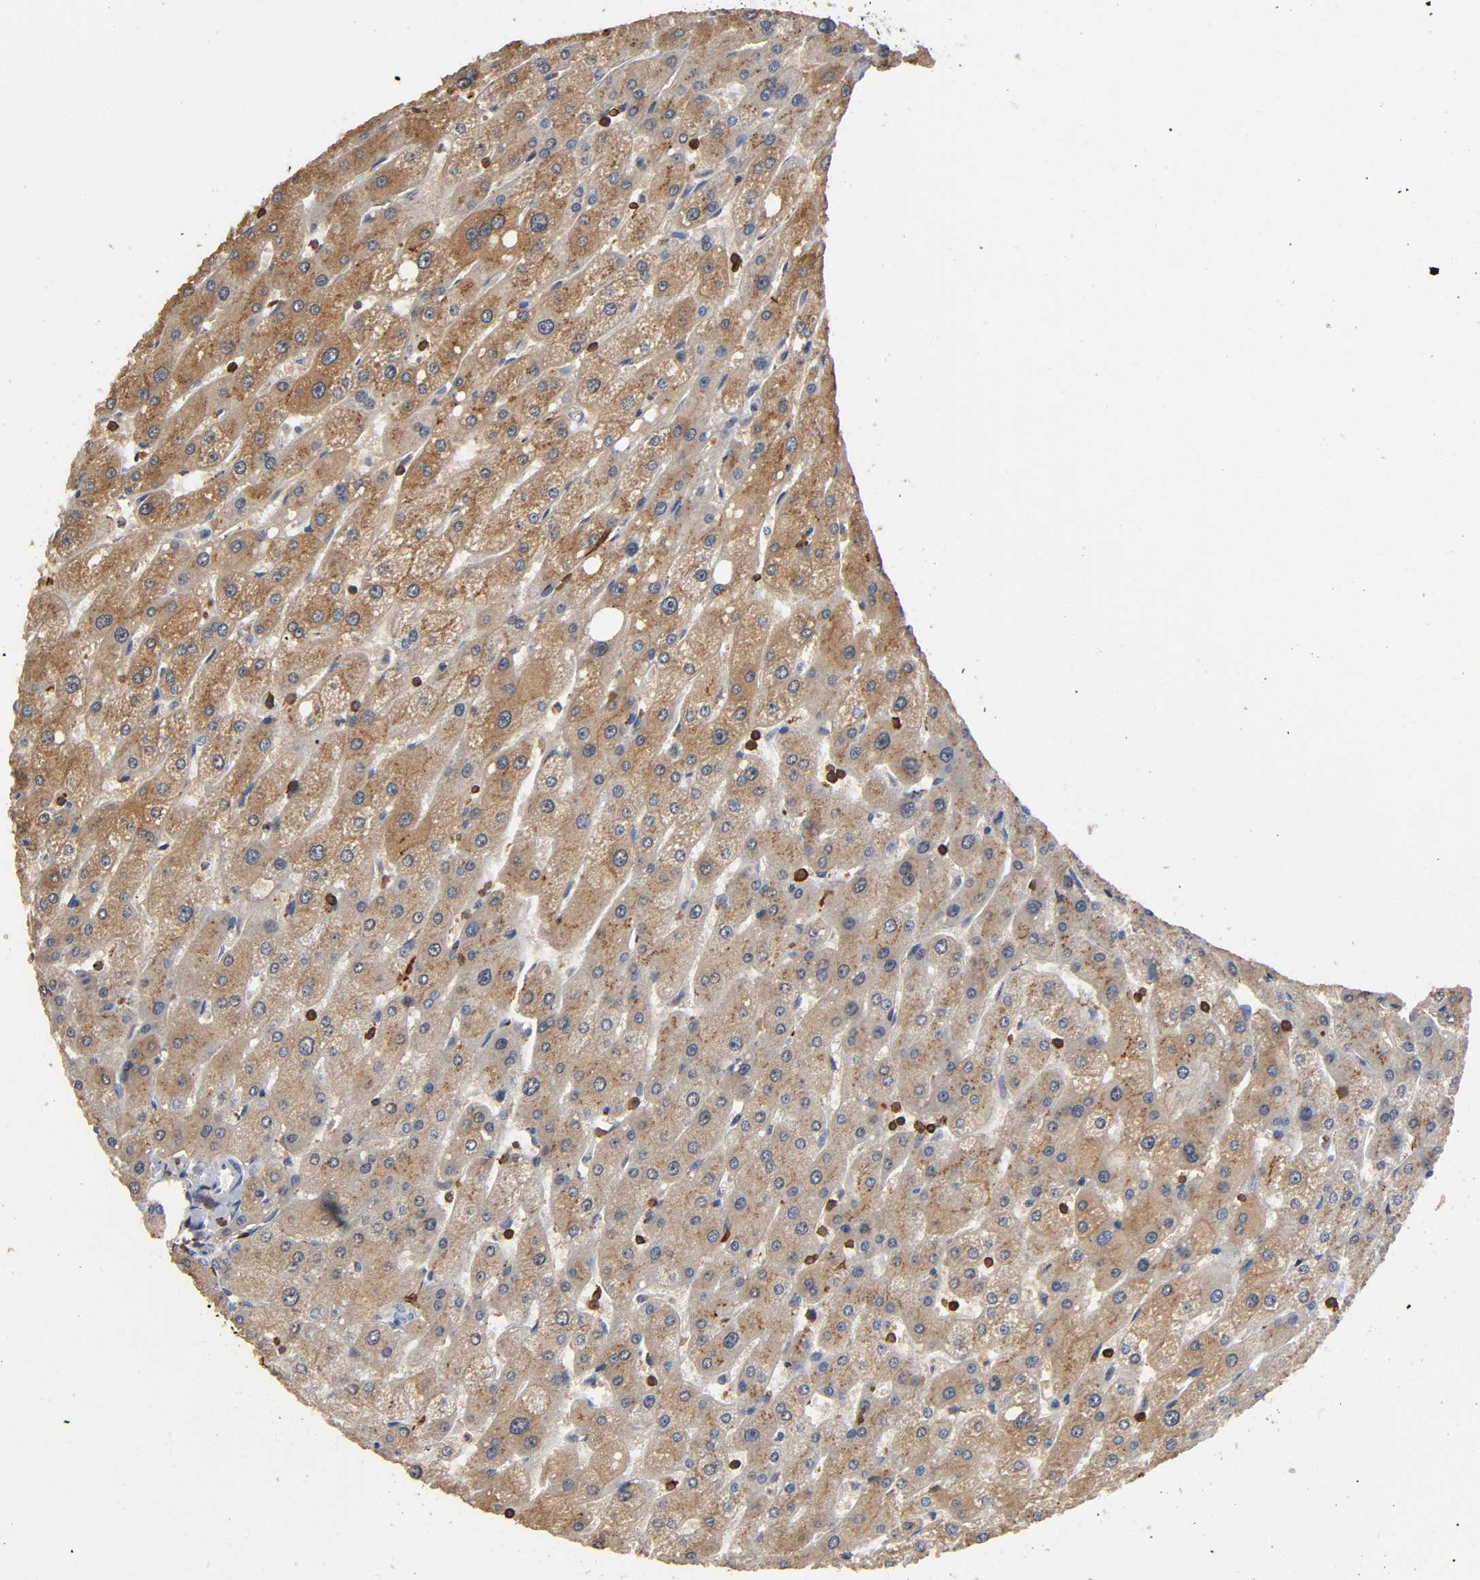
{"staining": {"intensity": "moderate", "quantity": "25%-75%", "location": "cytoplasmic/membranous"}, "tissue": "liver", "cell_type": "Cholangiocytes", "image_type": "normal", "snomed": [{"axis": "morphology", "description": "Normal tissue, NOS"}, {"axis": "topography", "description": "Liver"}], "caption": "A high-resolution histopathology image shows immunohistochemistry (IHC) staining of unremarkable liver, which exhibits moderate cytoplasmic/membranous staining in approximately 25%-75% of cholangiocytes.", "gene": "CAPN10", "patient": {"sex": "male", "age": 67}}